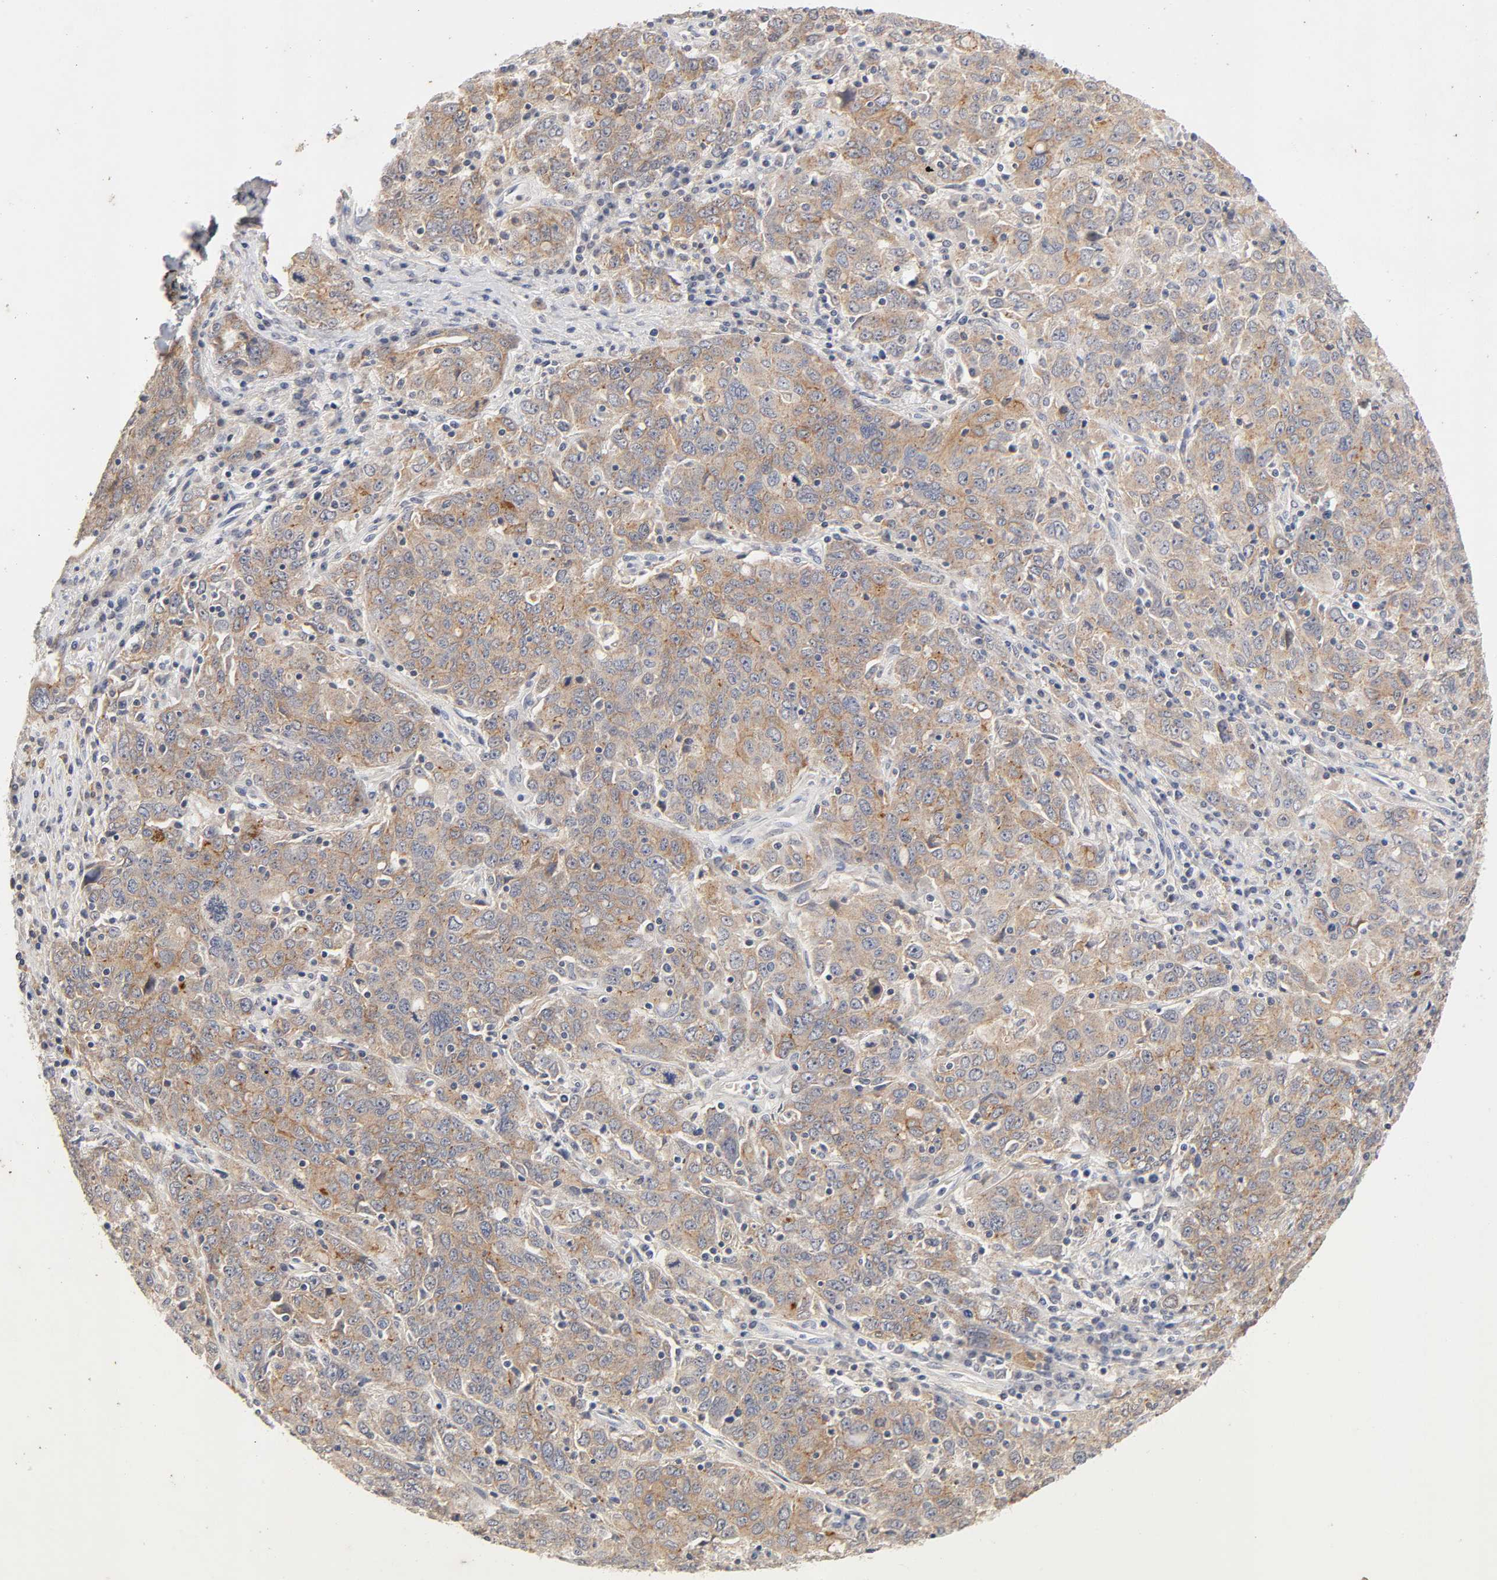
{"staining": {"intensity": "moderate", "quantity": "25%-75%", "location": "cytoplasmic/membranous"}, "tissue": "ovarian cancer", "cell_type": "Tumor cells", "image_type": "cancer", "snomed": [{"axis": "morphology", "description": "Carcinoma, endometroid"}, {"axis": "topography", "description": "Ovary"}], "caption": "Endometroid carcinoma (ovarian) stained for a protein reveals moderate cytoplasmic/membranous positivity in tumor cells.", "gene": "CXADR", "patient": {"sex": "female", "age": 62}}